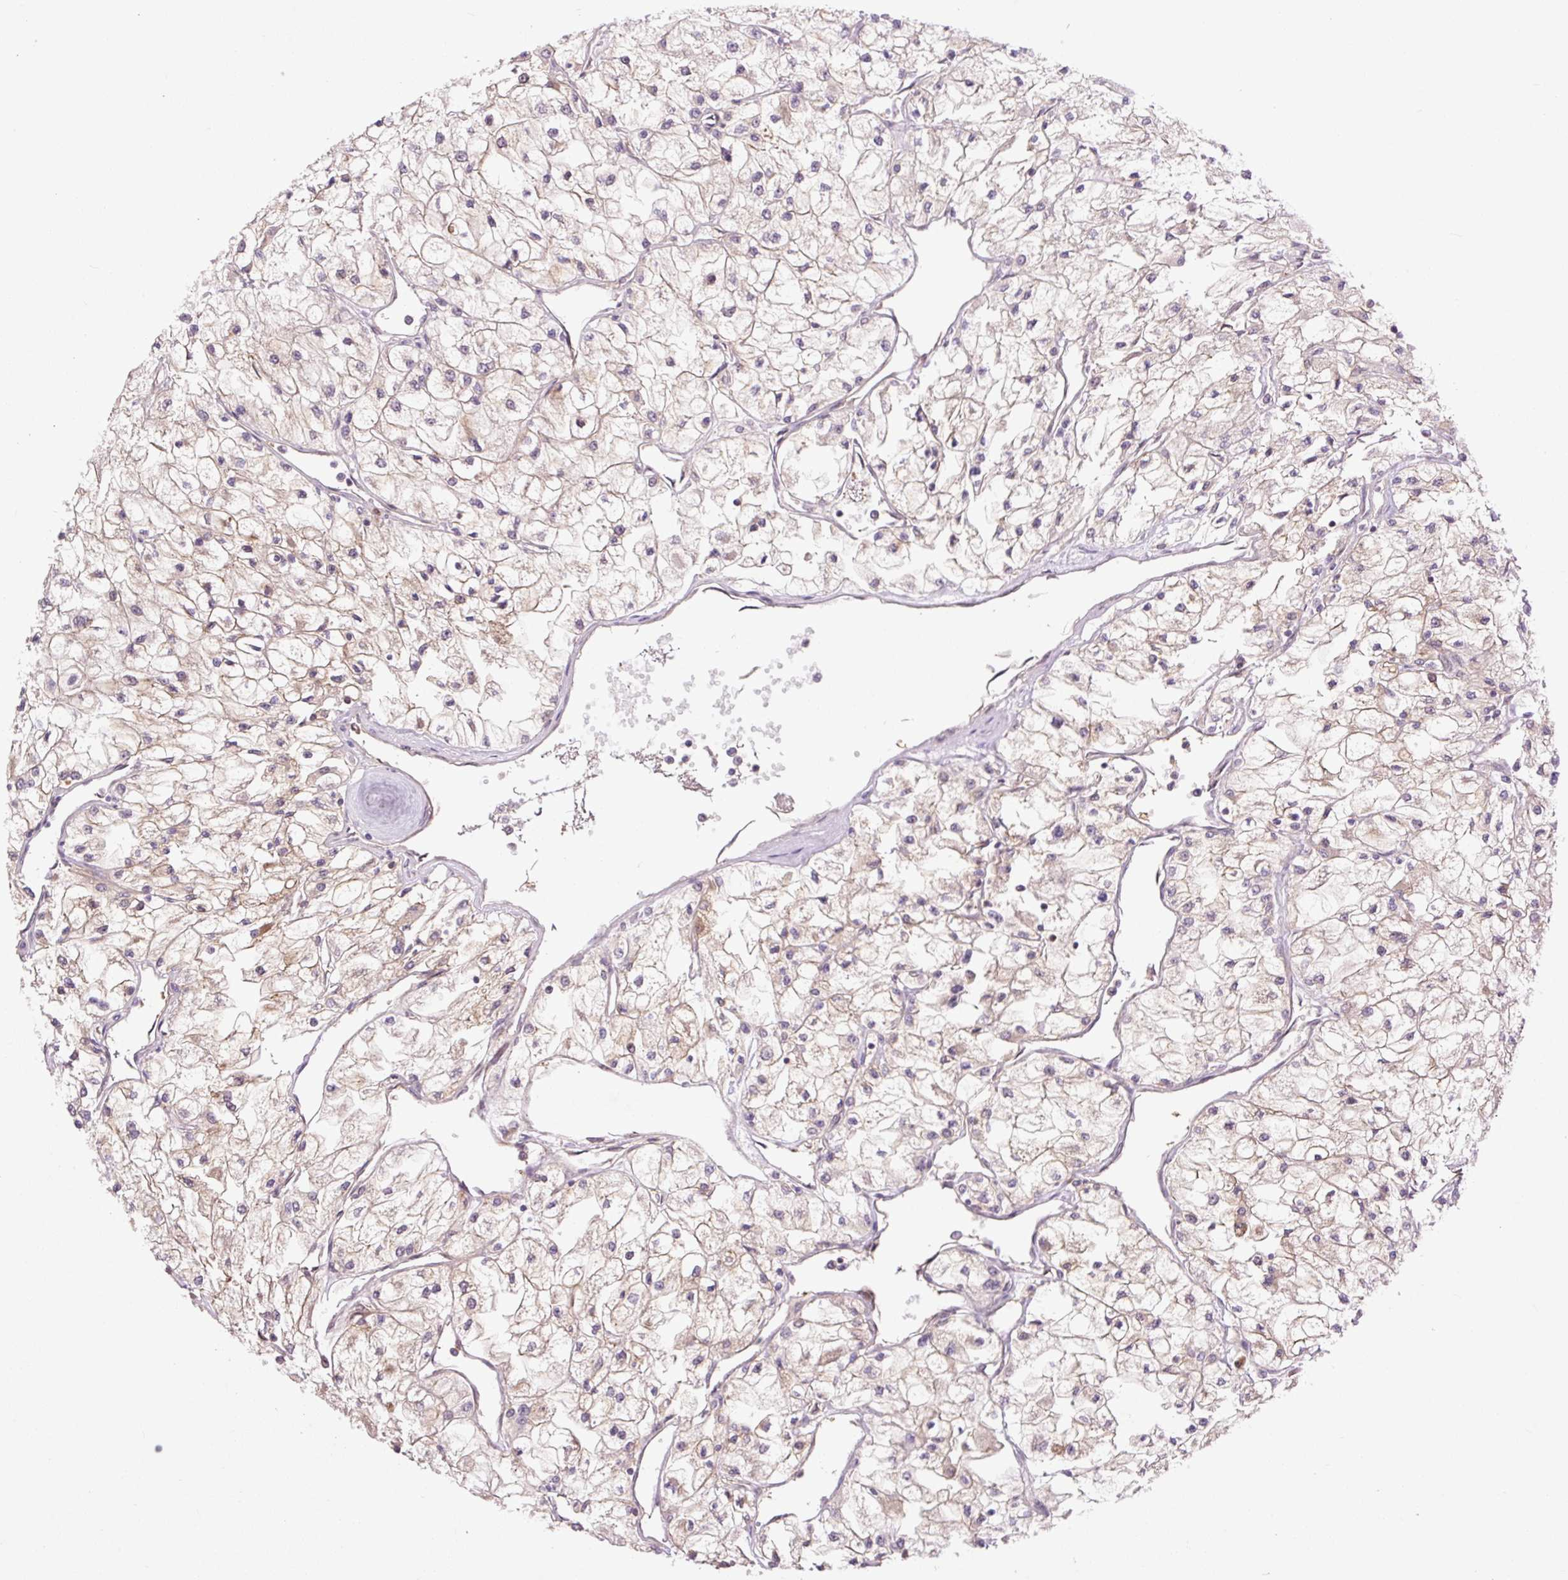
{"staining": {"intensity": "weak", "quantity": "<25%", "location": "cytoplasmic/membranous"}, "tissue": "renal cancer", "cell_type": "Tumor cells", "image_type": "cancer", "snomed": [{"axis": "morphology", "description": "Adenocarcinoma, NOS"}, {"axis": "topography", "description": "Kidney"}], "caption": "This photomicrograph is of renal cancer stained with immunohistochemistry (IHC) to label a protein in brown with the nuclei are counter-stained blue. There is no positivity in tumor cells.", "gene": "TPT1", "patient": {"sex": "male", "age": 80}}